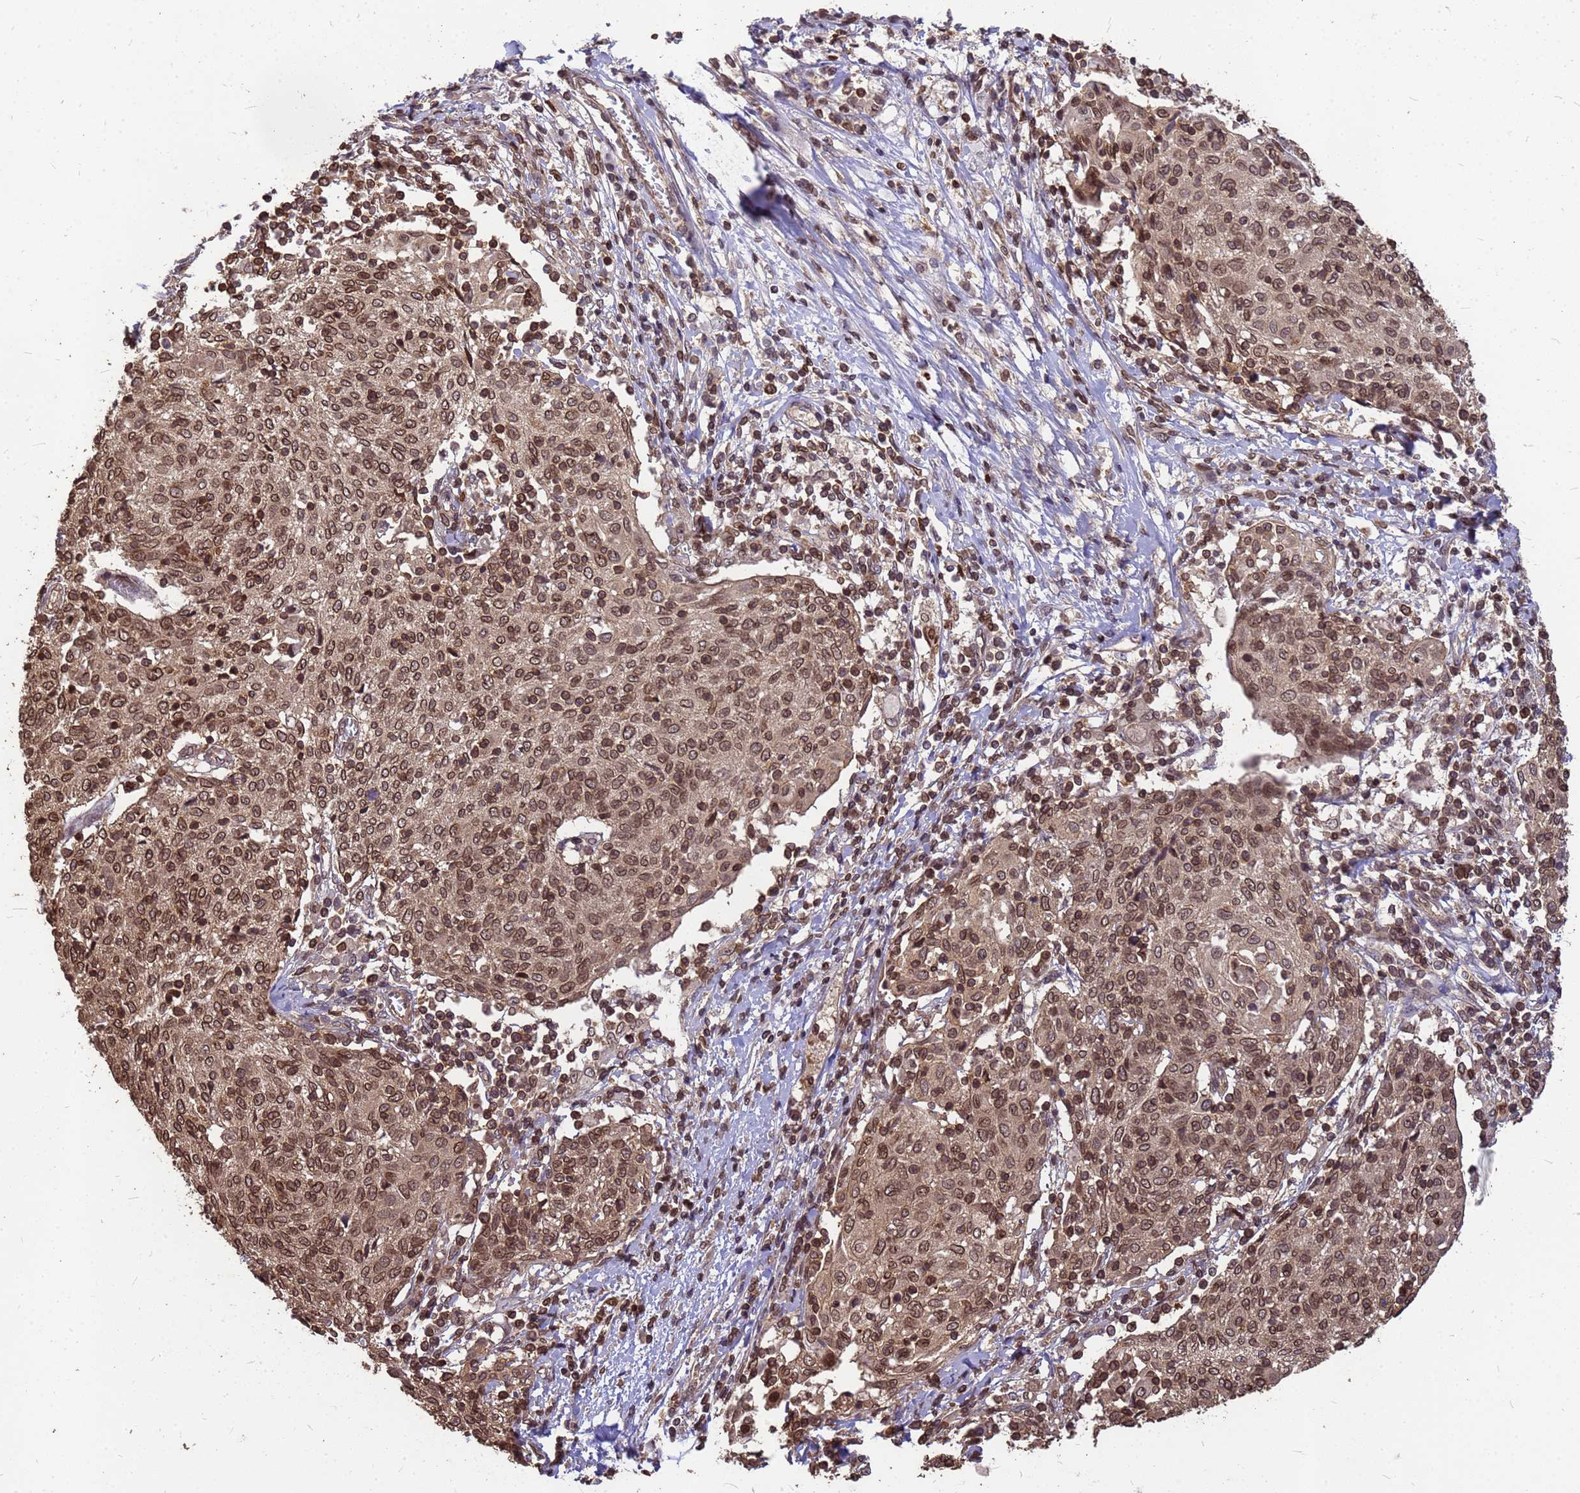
{"staining": {"intensity": "moderate", "quantity": ">75%", "location": "nuclear"}, "tissue": "cervical cancer", "cell_type": "Tumor cells", "image_type": "cancer", "snomed": [{"axis": "morphology", "description": "Squamous cell carcinoma, NOS"}, {"axis": "topography", "description": "Cervix"}], "caption": "A brown stain shows moderate nuclear expression of a protein in squamous cell carcinoma (cervical) tumor cells.", "gene": "C1orf35", "patient": {"sex": "female", "age": 52}}